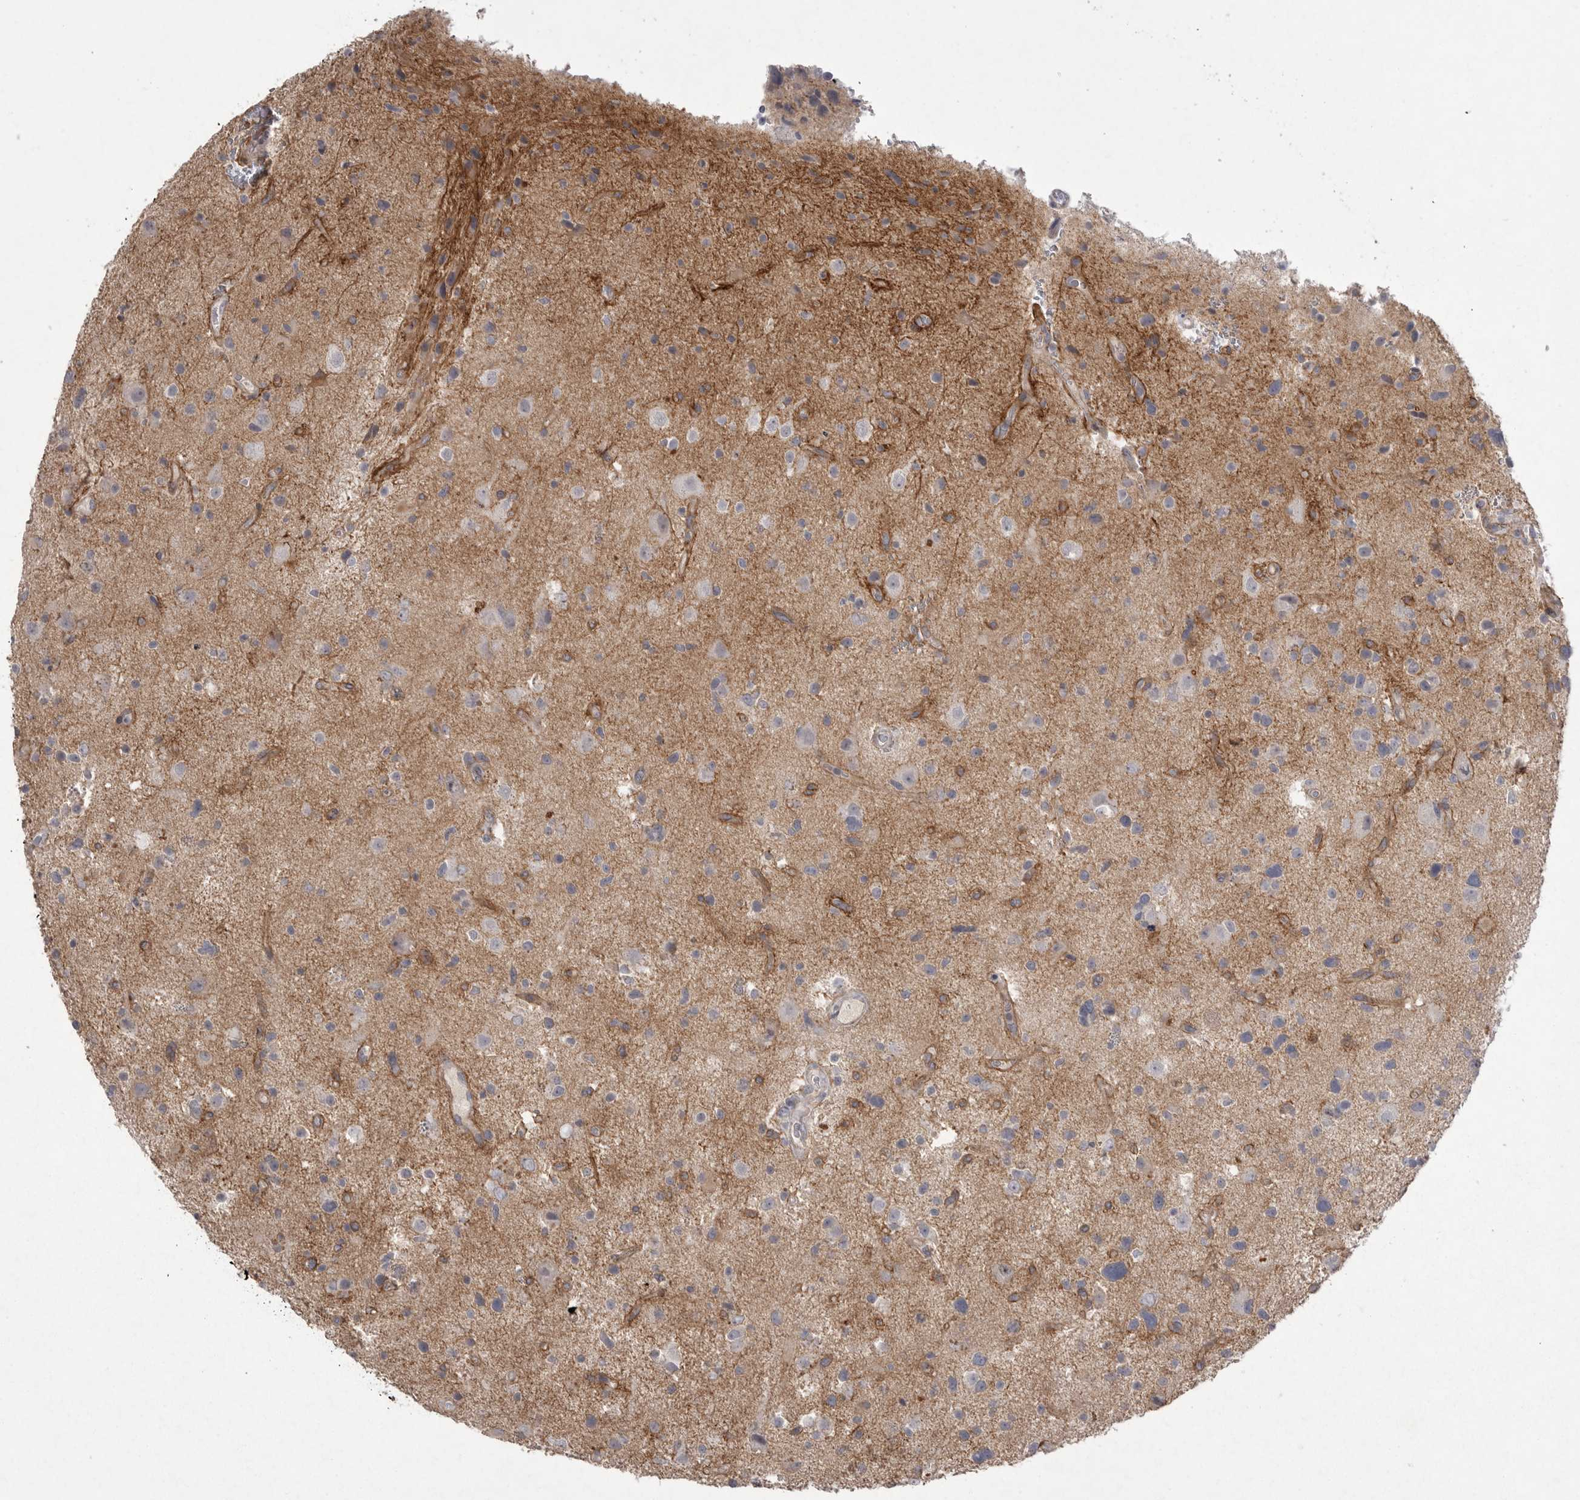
{"staining": {"intensity": "weak", "quantity": "<25%", "location": "cytoplasmic/membranous"}, "tissue": "glioma", "cell_type": "Tumor cells", "image_type": "cancer", "snomed": [{"axis": "morphology", "description": "Glioma, malignant, High grade"}, {"axis": "topography", "description": "Brain"}], "caption": "Immunohistochemical staining of human malignant glioma (high-grade) exhibits no significant expression in tumor cells.", "gene": "VANGL2", "patient": {"sex": "male", "age": 33}}